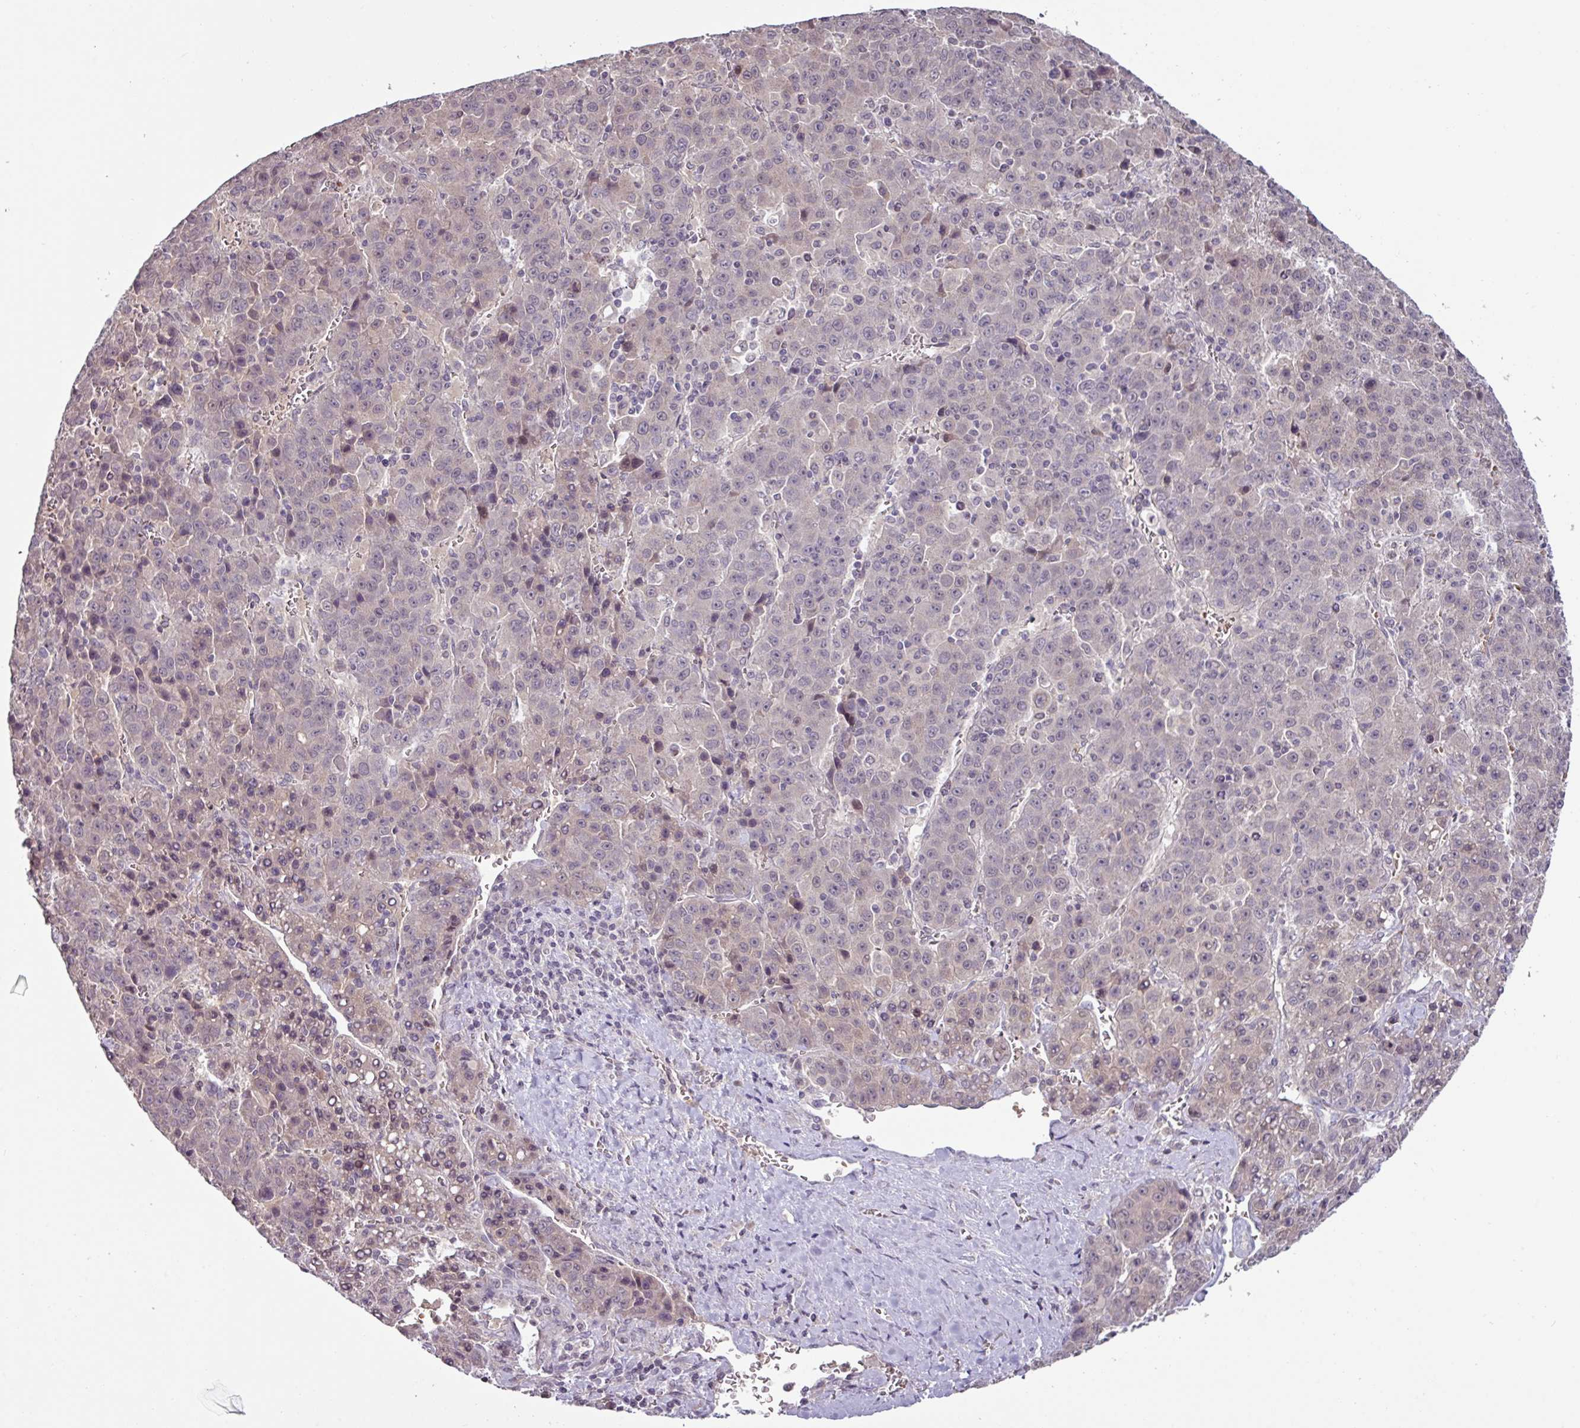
{"staining": {"intensity": "weak", "quantity": "25%-75%", "location": "cytoplasmic/membranous,nuclear"}, "tissue": "liver cancer", "cell_type": "Tumor cells", "image_type": "cancer", "snomed": [{"axis": "morphology", "description": "Carcinoma, Hepatocellular, NOS"}, {"axis": "topography", "description": "Liver"}], "caption": "This photomicrograph reveals immunohistochemistry (IHC) staining of human liver cancer (hepatocellular carcinoma), with low weak cytoplasmic/membranous and nuclear positivity in about 25%-75% of tumor cells.", "gene": "SLC5A10", "patient": {"sex": "female", "age": 53}}